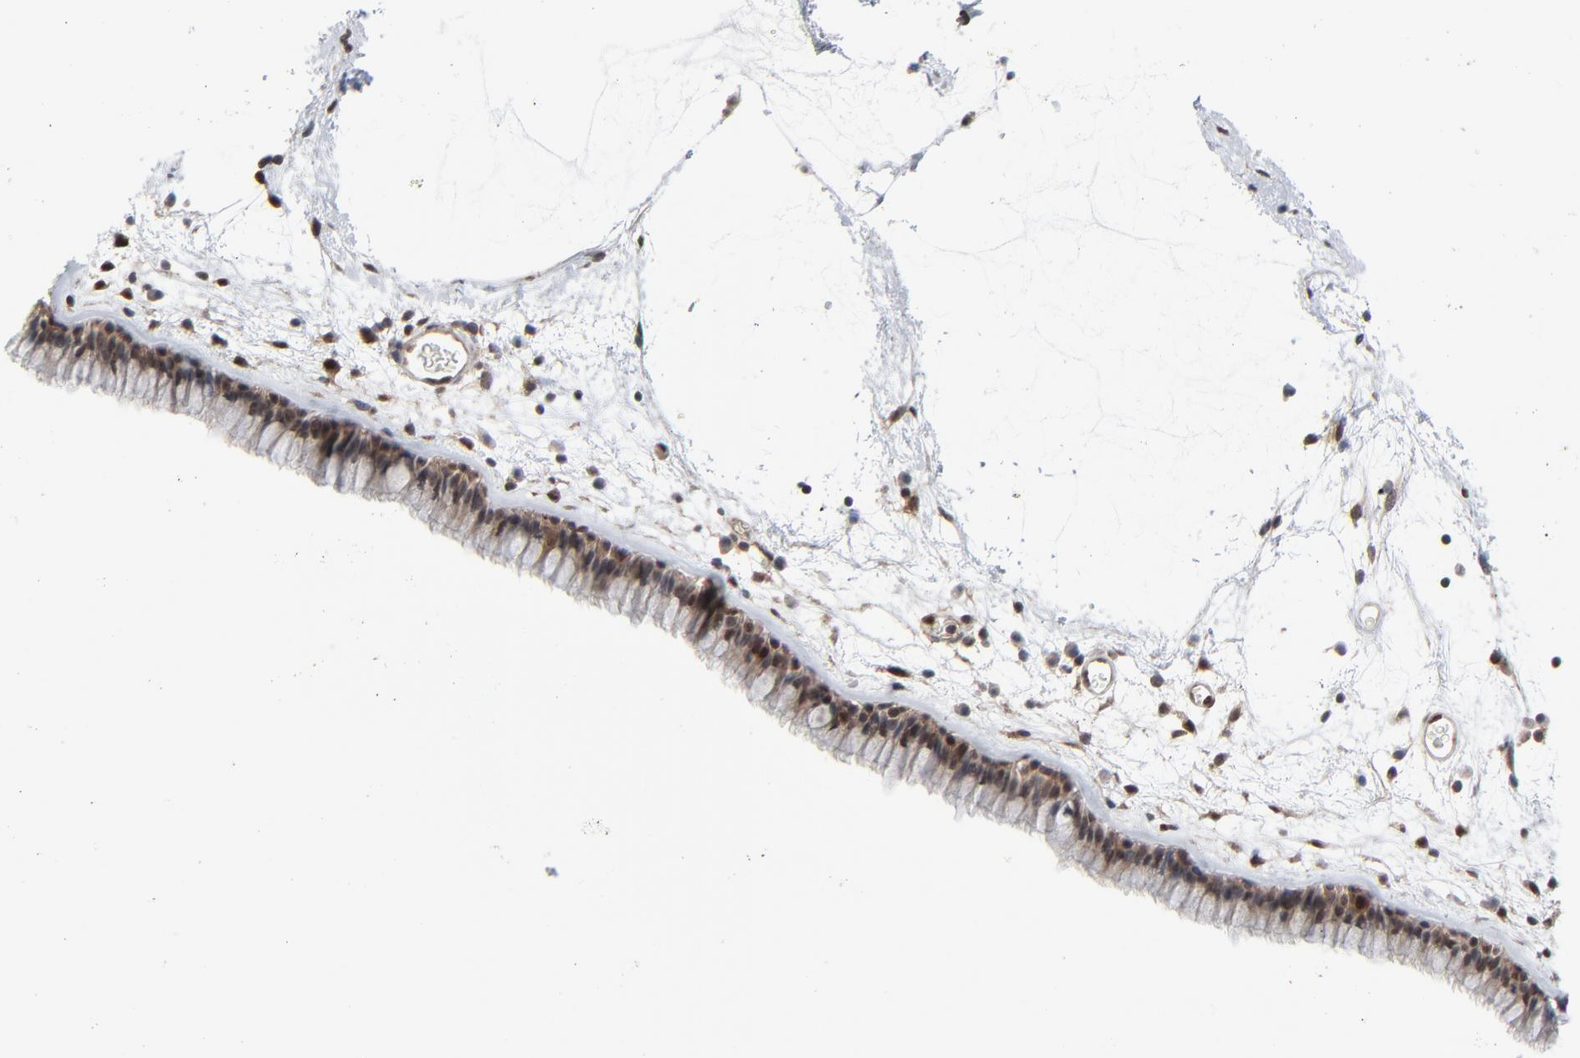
{"staining": {"intensity": "moderate", "quantity": ">75%", "location": "cytoplasmic/membranous,nuclear"}, "tissue": "nasopharynx", "cell_type": "Respiratory epithelial cells", "image_type": "normal", "snomed": [{"axis": "morphology", "description": "Normal tissue, NOS"}, {"axis": "morphology", "description": "Inflammation, NOS"}, {"axis": "topography", "description": "Nasopharynx"}], "caption": "High-power microscopy captured an immunohistochemistry (IHC) image of benign nasopharynx, revealing moderate cytoplasmic/membranous,nuclear staining in approximately >75% of respiratory epithelial cells.", "gene": "AKT1", "patient": {"sex": "male", "age": 48}}